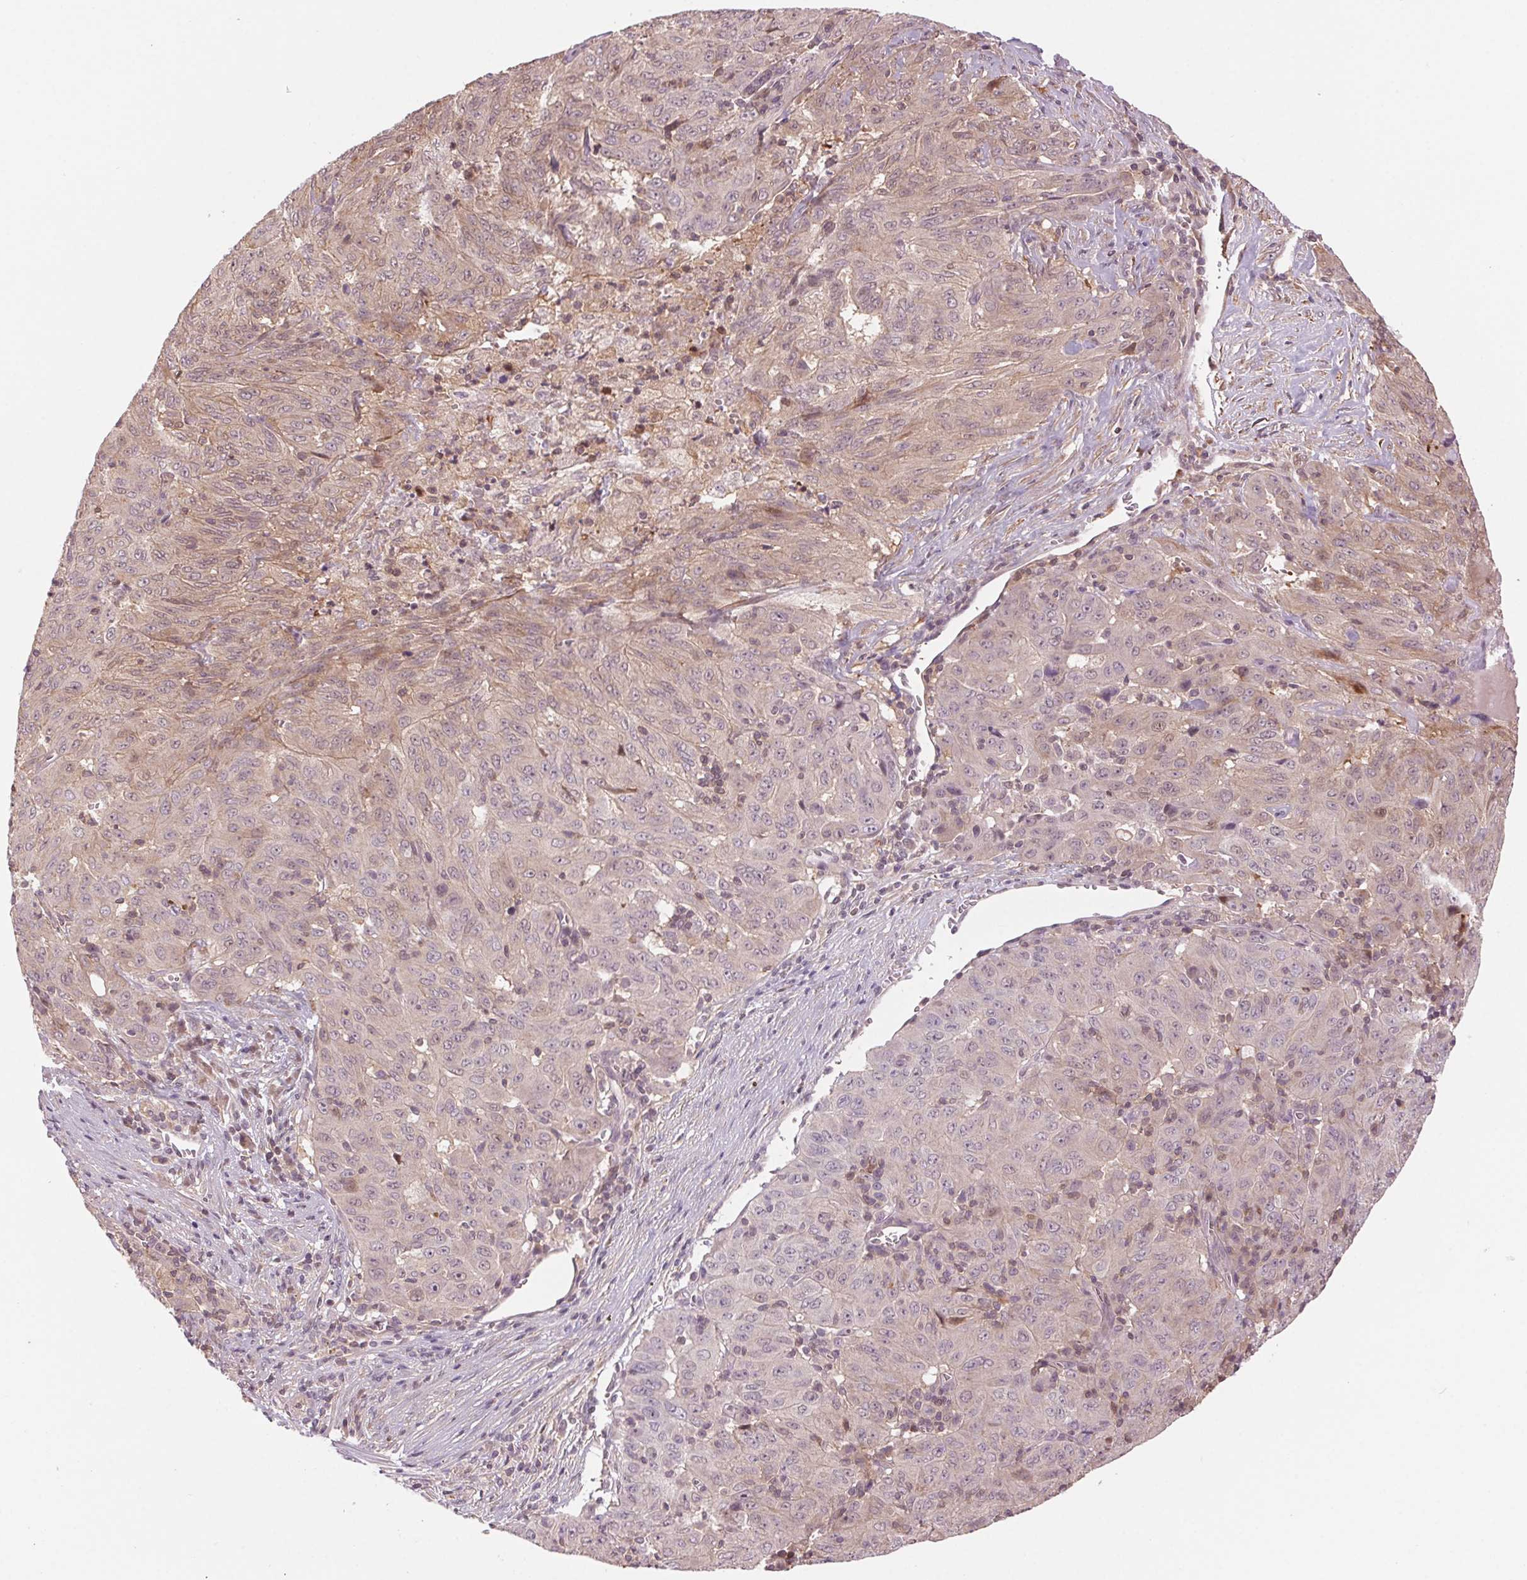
{"staining": {"intensity": "weak", "quantity": "<25%", "location": "cytoplasmic/membranous"}, "tissue": "pancreatic cancer", "cell_type": "Tumor cells", "image_type": "cancer", "snomed": [{"axis": "morphology", "description": "Adenocarcinoma, NOS"}, {"axis": "topography", "description": "Pancreas"}], "caption": "This is an immunohistochemistry micrograph of adenocarcinoma (pancreatic). There is no expression in tumor cells.", "gene": "HHLA2", "patient": {"sex": "male", "age": 63}}